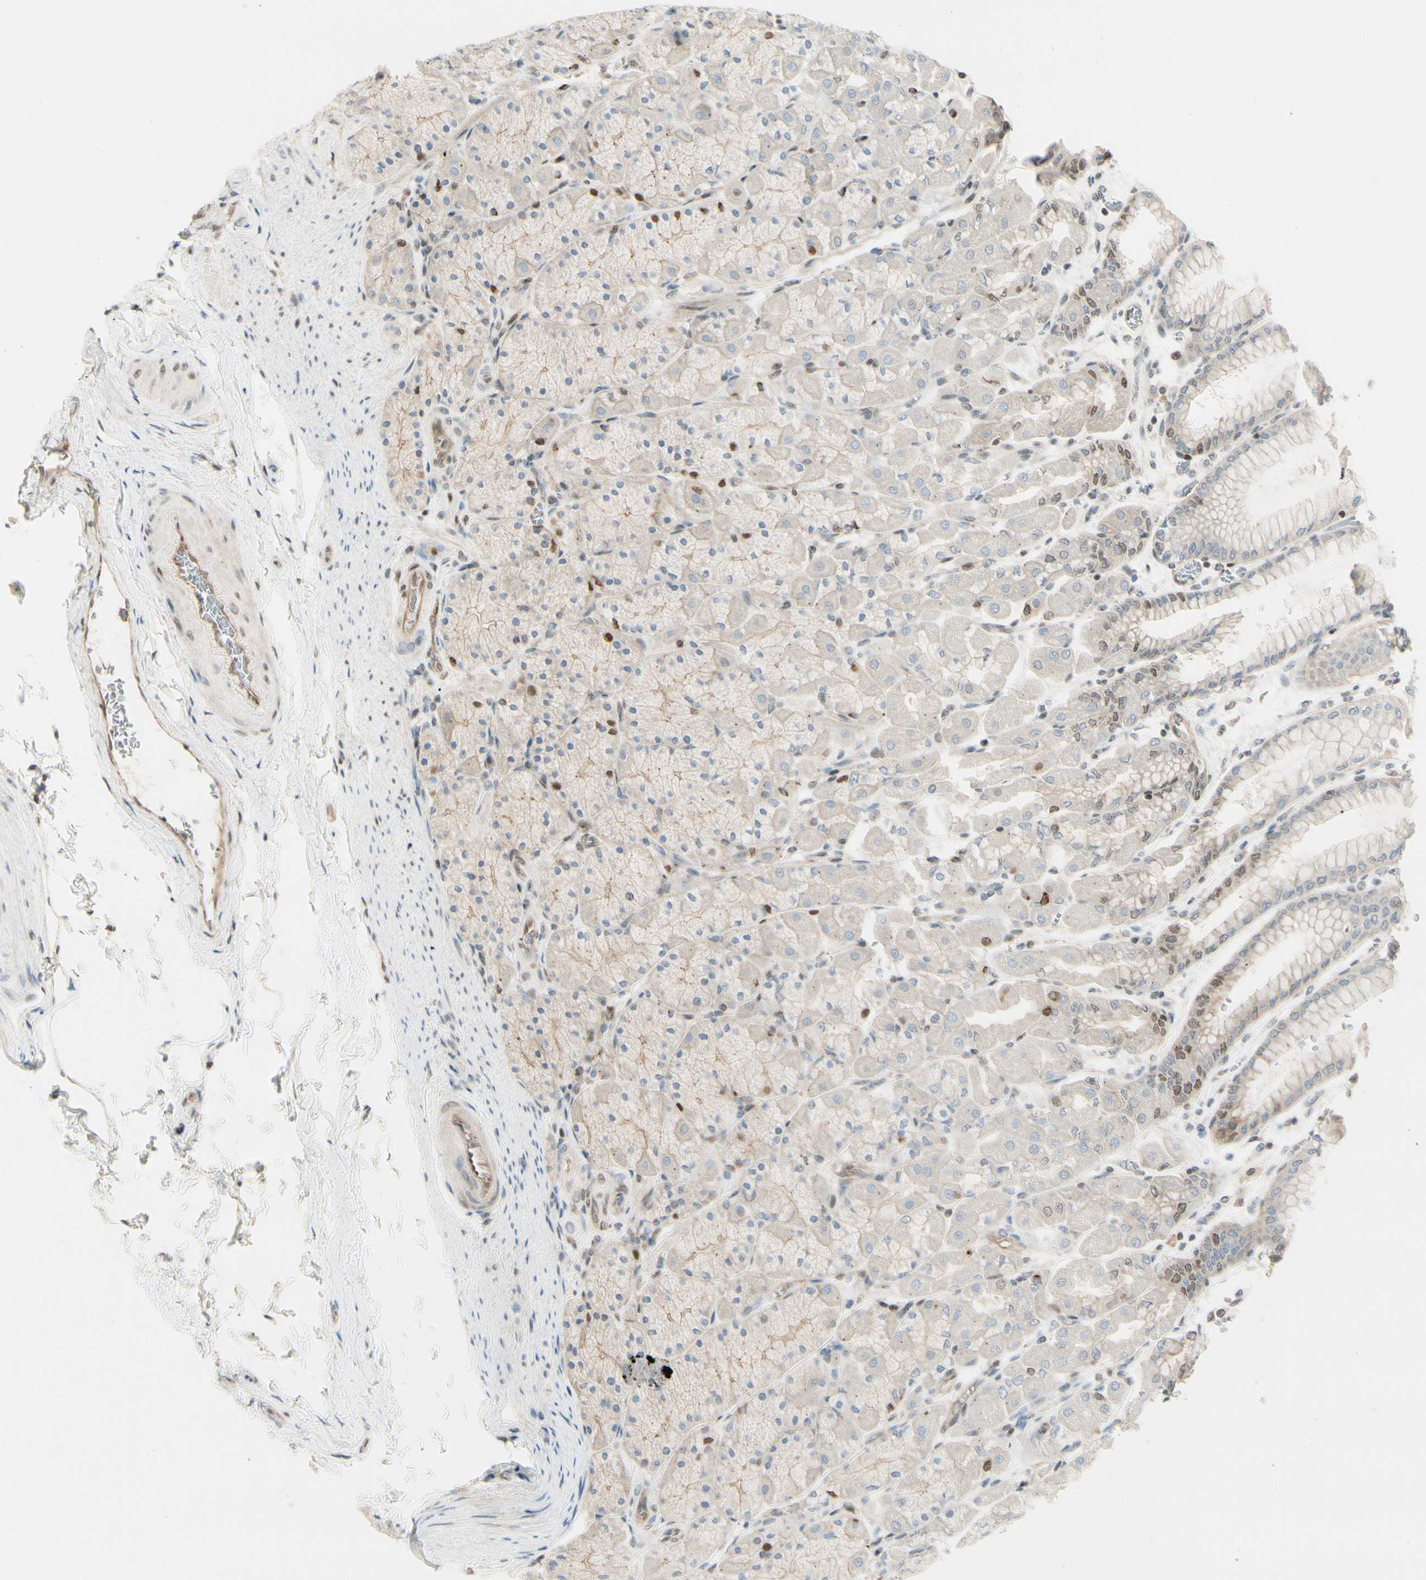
{"staining": {"intensity": "moderate", "quantity": "25%-75%", "location": "cytoplasmic/membranous,nuclear"}, "tissue": "stomach", "cell_type": "Glandular cells", "image_type": "normal", "snomed": [{"axis": "morphology", "description": "Normal tissue, NOS"}, {"axis": "topography", "description": "Stomach, upper"}], "caption": "Protein expression analysis of normal stomach shows moderate cytoplasmic/membranous,nuclear staining in approximately 25%-75% of glandular cells.", "gene": "SUFU", "patient": {"sex": "female", "age": 56}}